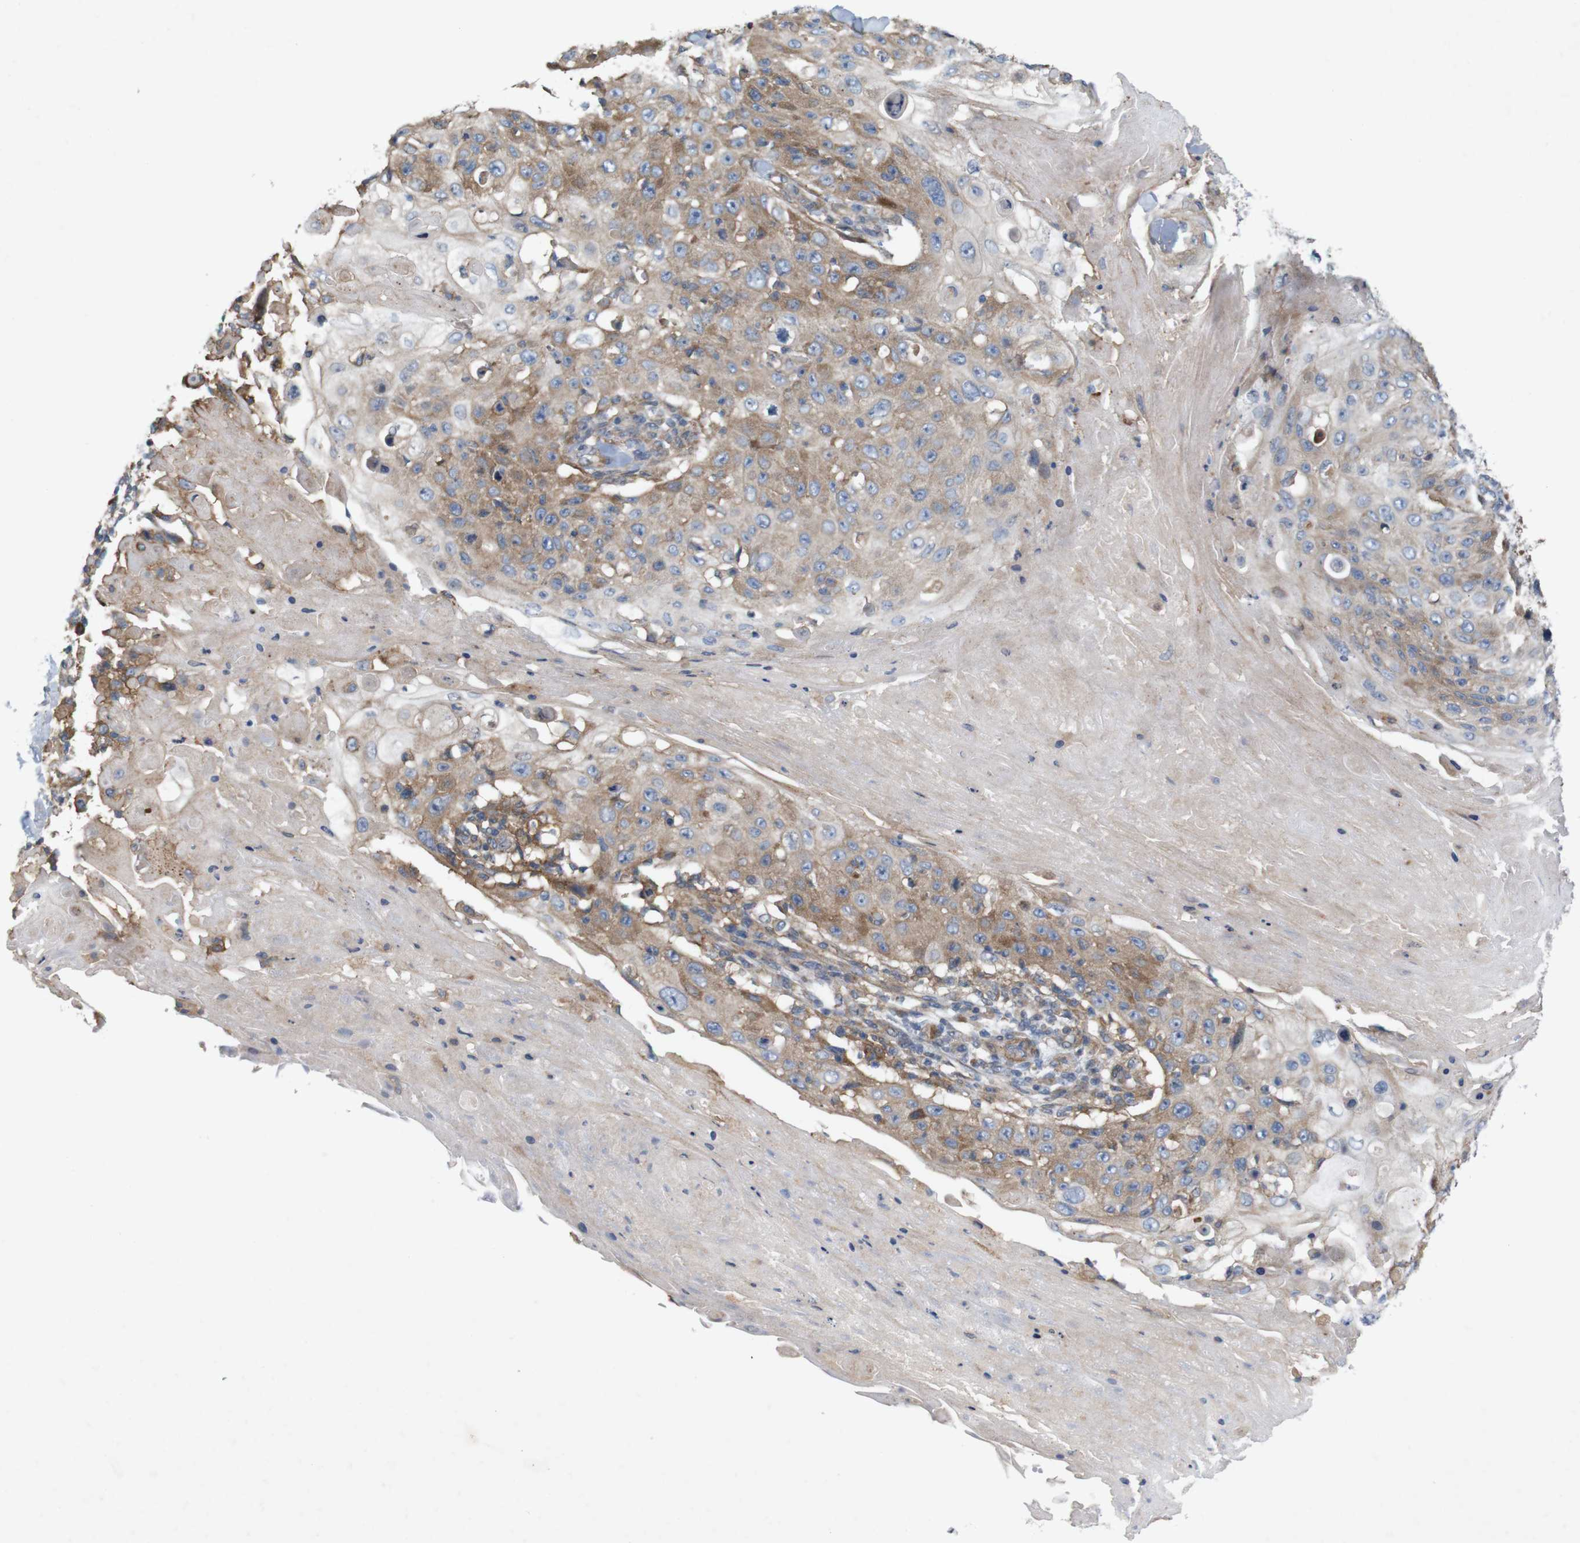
{"staining": {"intensity": "moderate", "quantity": ">75%", "location": "cytoplasmic/membranous"}, "tissue": "skin cancer", "cell_type": "Tumor cells", "image_type": "cancer", "snomed": [{"axis": "morphology", "description": "Squamous cell carcinoma, NOS"}, {"axis": "topography", "description": "Skin"}], "caption": "Brown immunohistochemical staining in human skin cancer (squamous cell carcinoma) demonstrates moderate cytoplasmic/membranous expression in about >75% of tumor cells.", "gene": "SIGLEC8", "patient": {"sex": "male", "age": 86}}